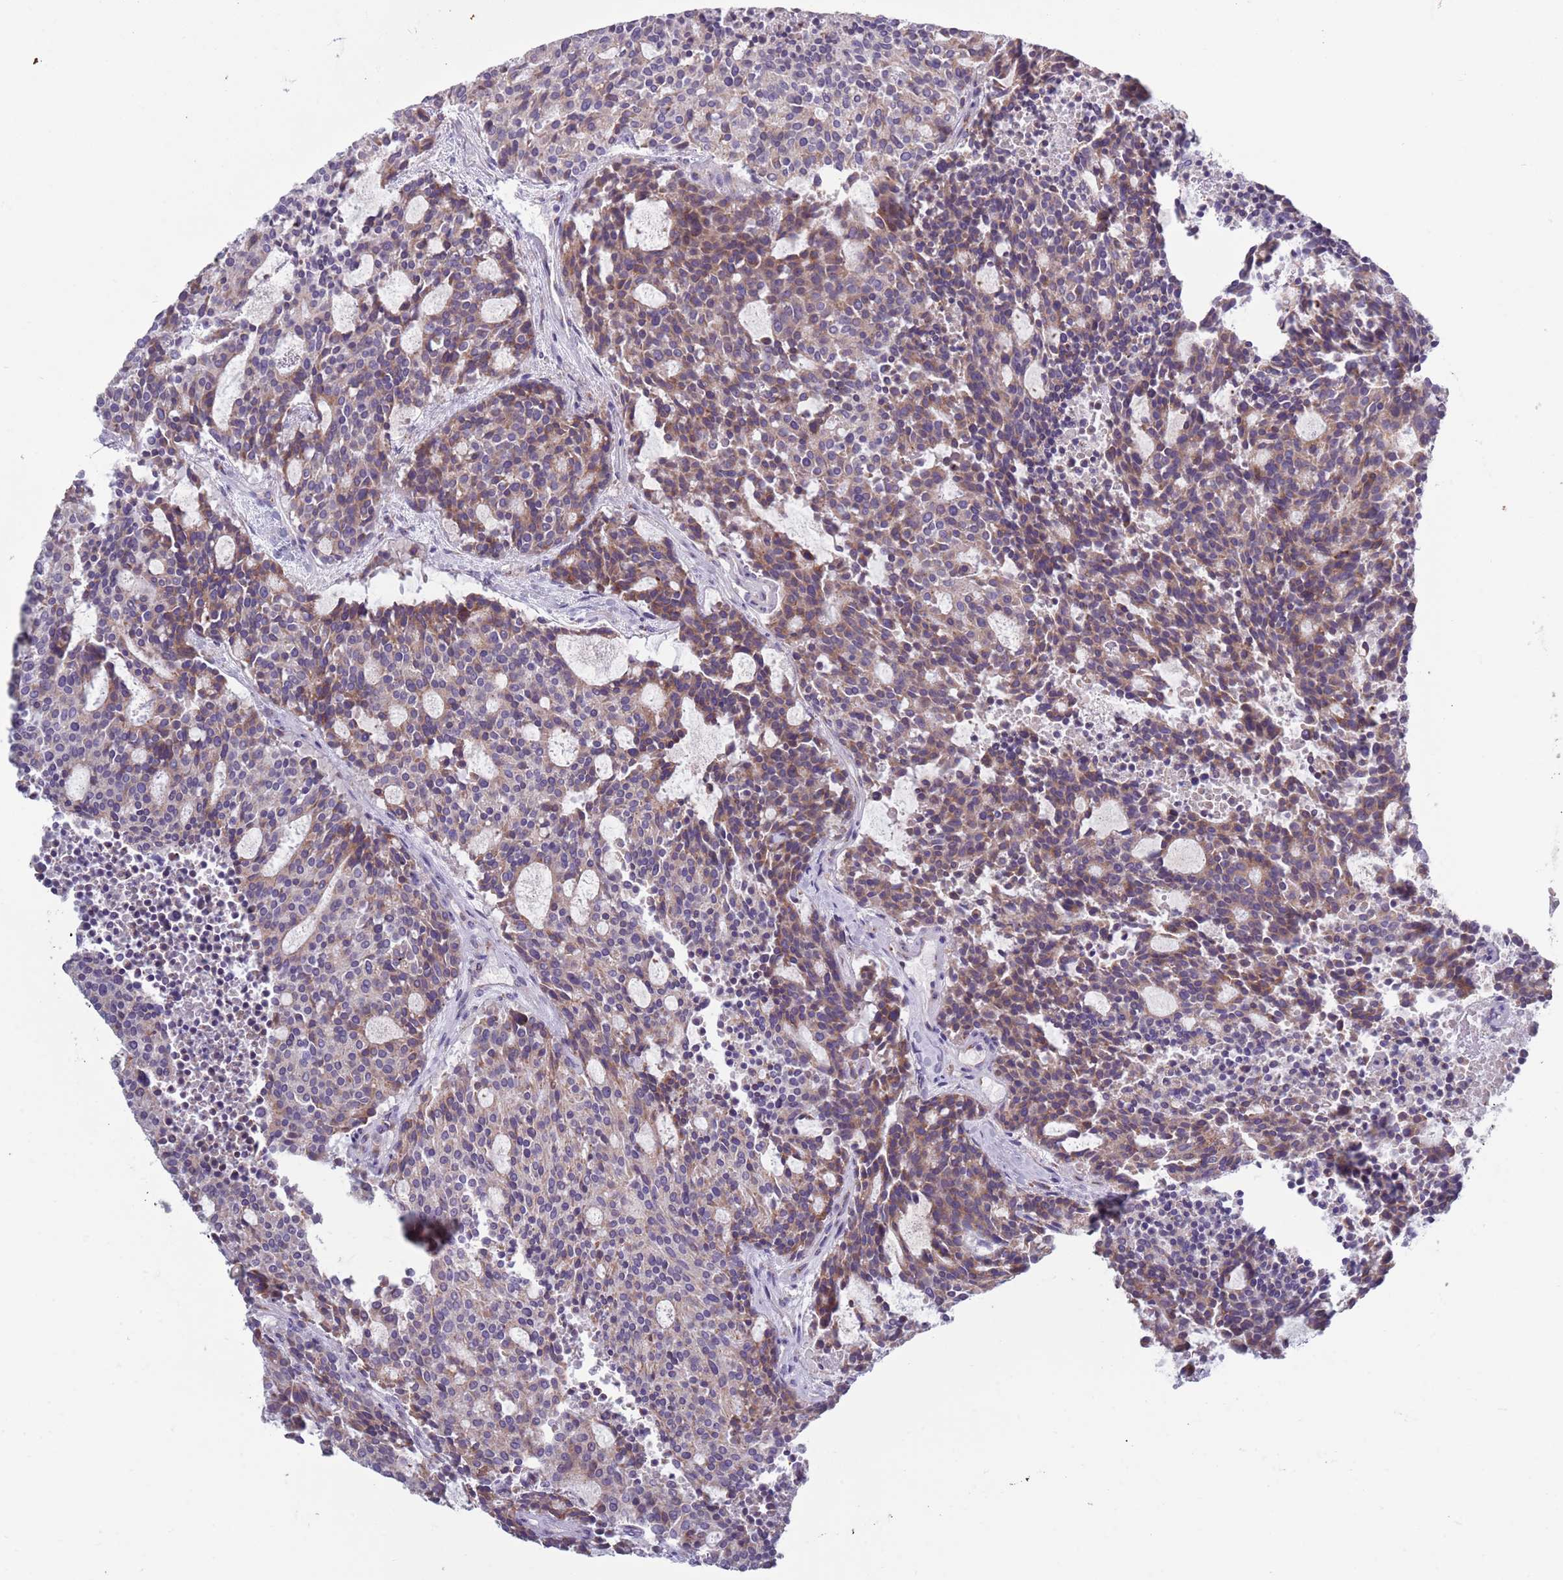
{"staining": {"intensity": "moderate", "quantity": ">75%", "location": "cytoplasmic/membranous"}, "tissue": "carcinoid", "cell_type": "Tumor cells", "image_type": "cancer", "snomed": [{"axis": "morphology", "description": "Carcinoid, malignant, NOS"}, {"axis": "topography", "description": "Pancreas"}], "caption": "Protein analysis of carcinoid (malignant) tissue demonstrates moderate cytoplasmic/membranous positivity in approximately >75% of tumor cells.", "gene": "LTB", "patient": {"sex": "female", "age": 54}}